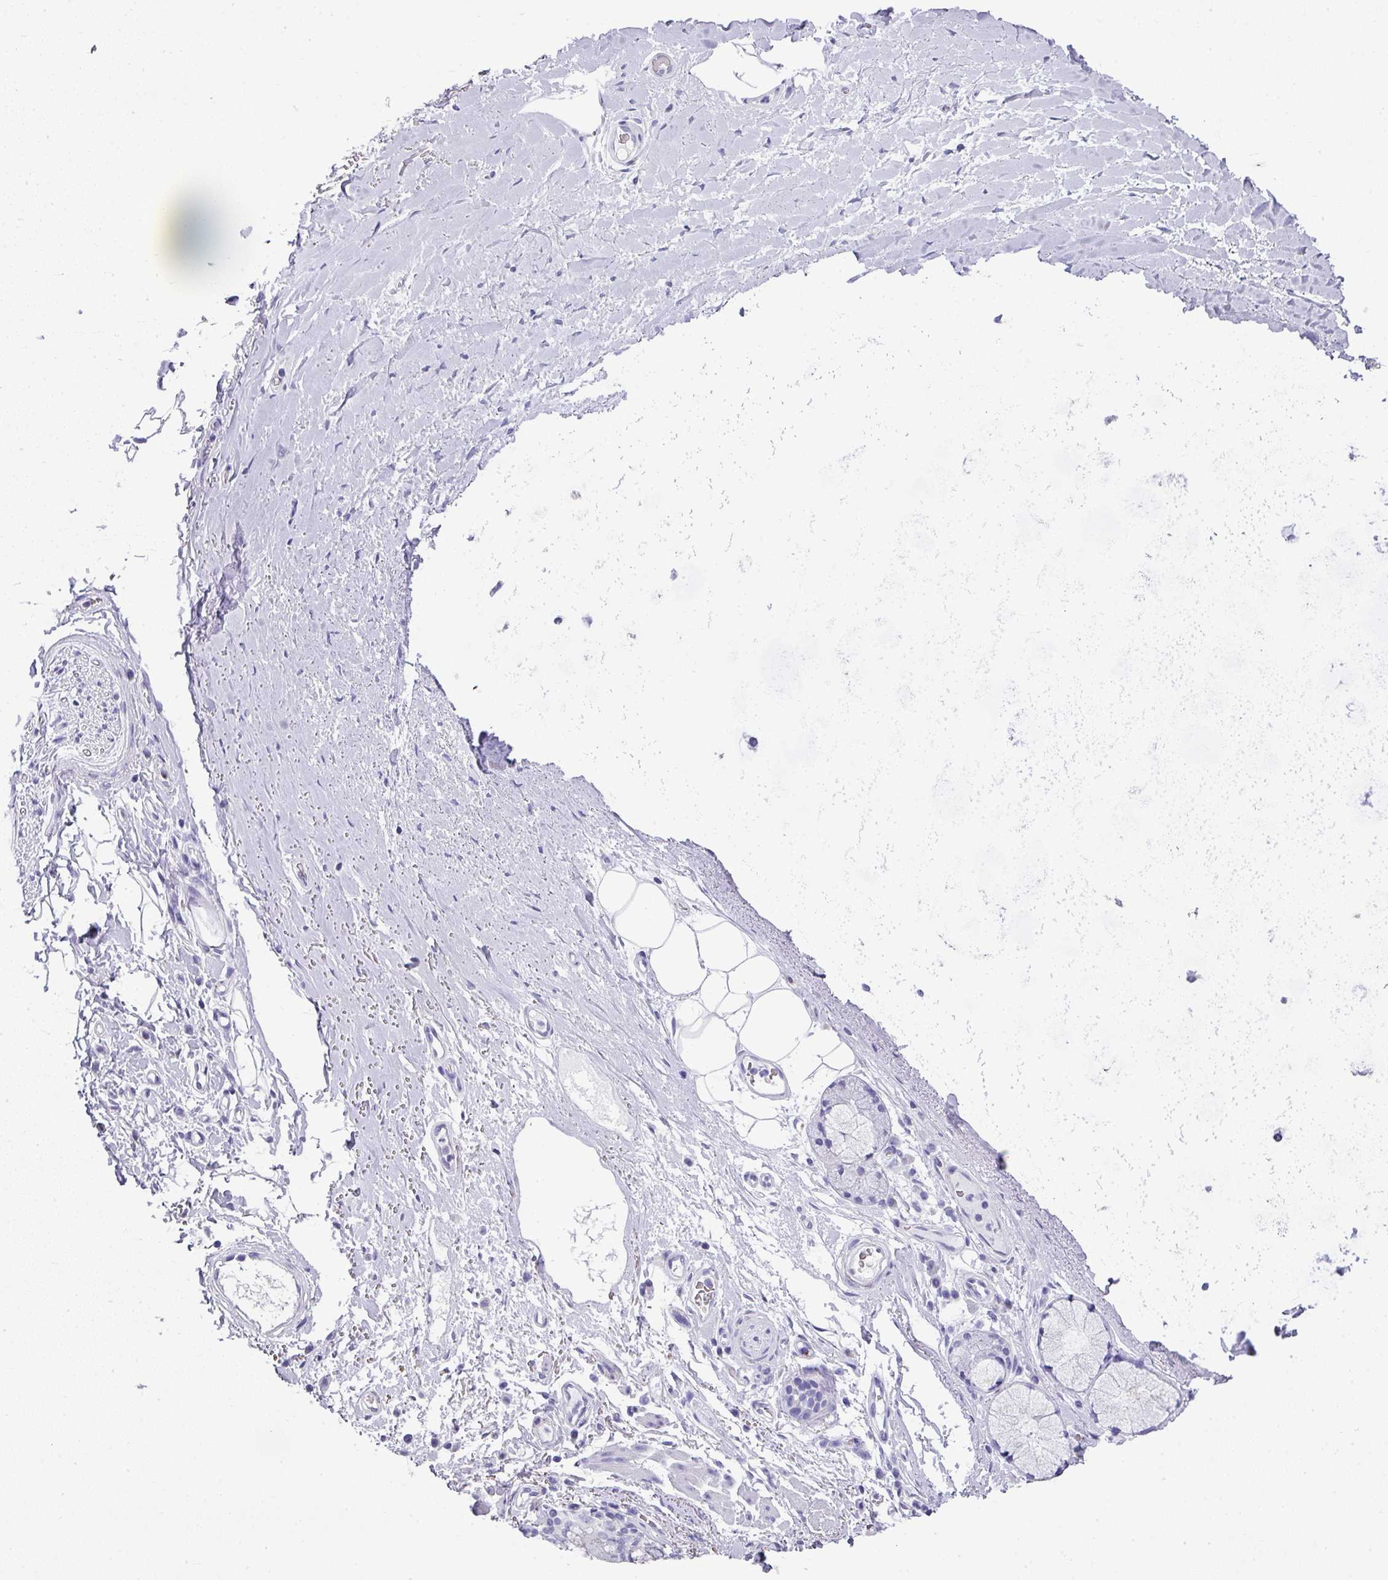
{"staining": {"intensity": "negative", "quantity": "none", "location": "none"}, "tissue": "adipose tissue", "cell_type": "Adipocytes", "image_type": "normal", "snomed": [{"axis": "morphology", "description": "Normal tissue, NOS"}, {"axis": "topography", "description": "Cartilage tissue"}, {"axis": "topography", "description": "Bronchus"}], "caption": "A high-resolution micrograph shows immunohistochemistry staining of benign adipose tissue, which shows no significant positivity in adipocytes.", "gene": "ZNF568", "patient": {"sex": "female", "age": 72}}